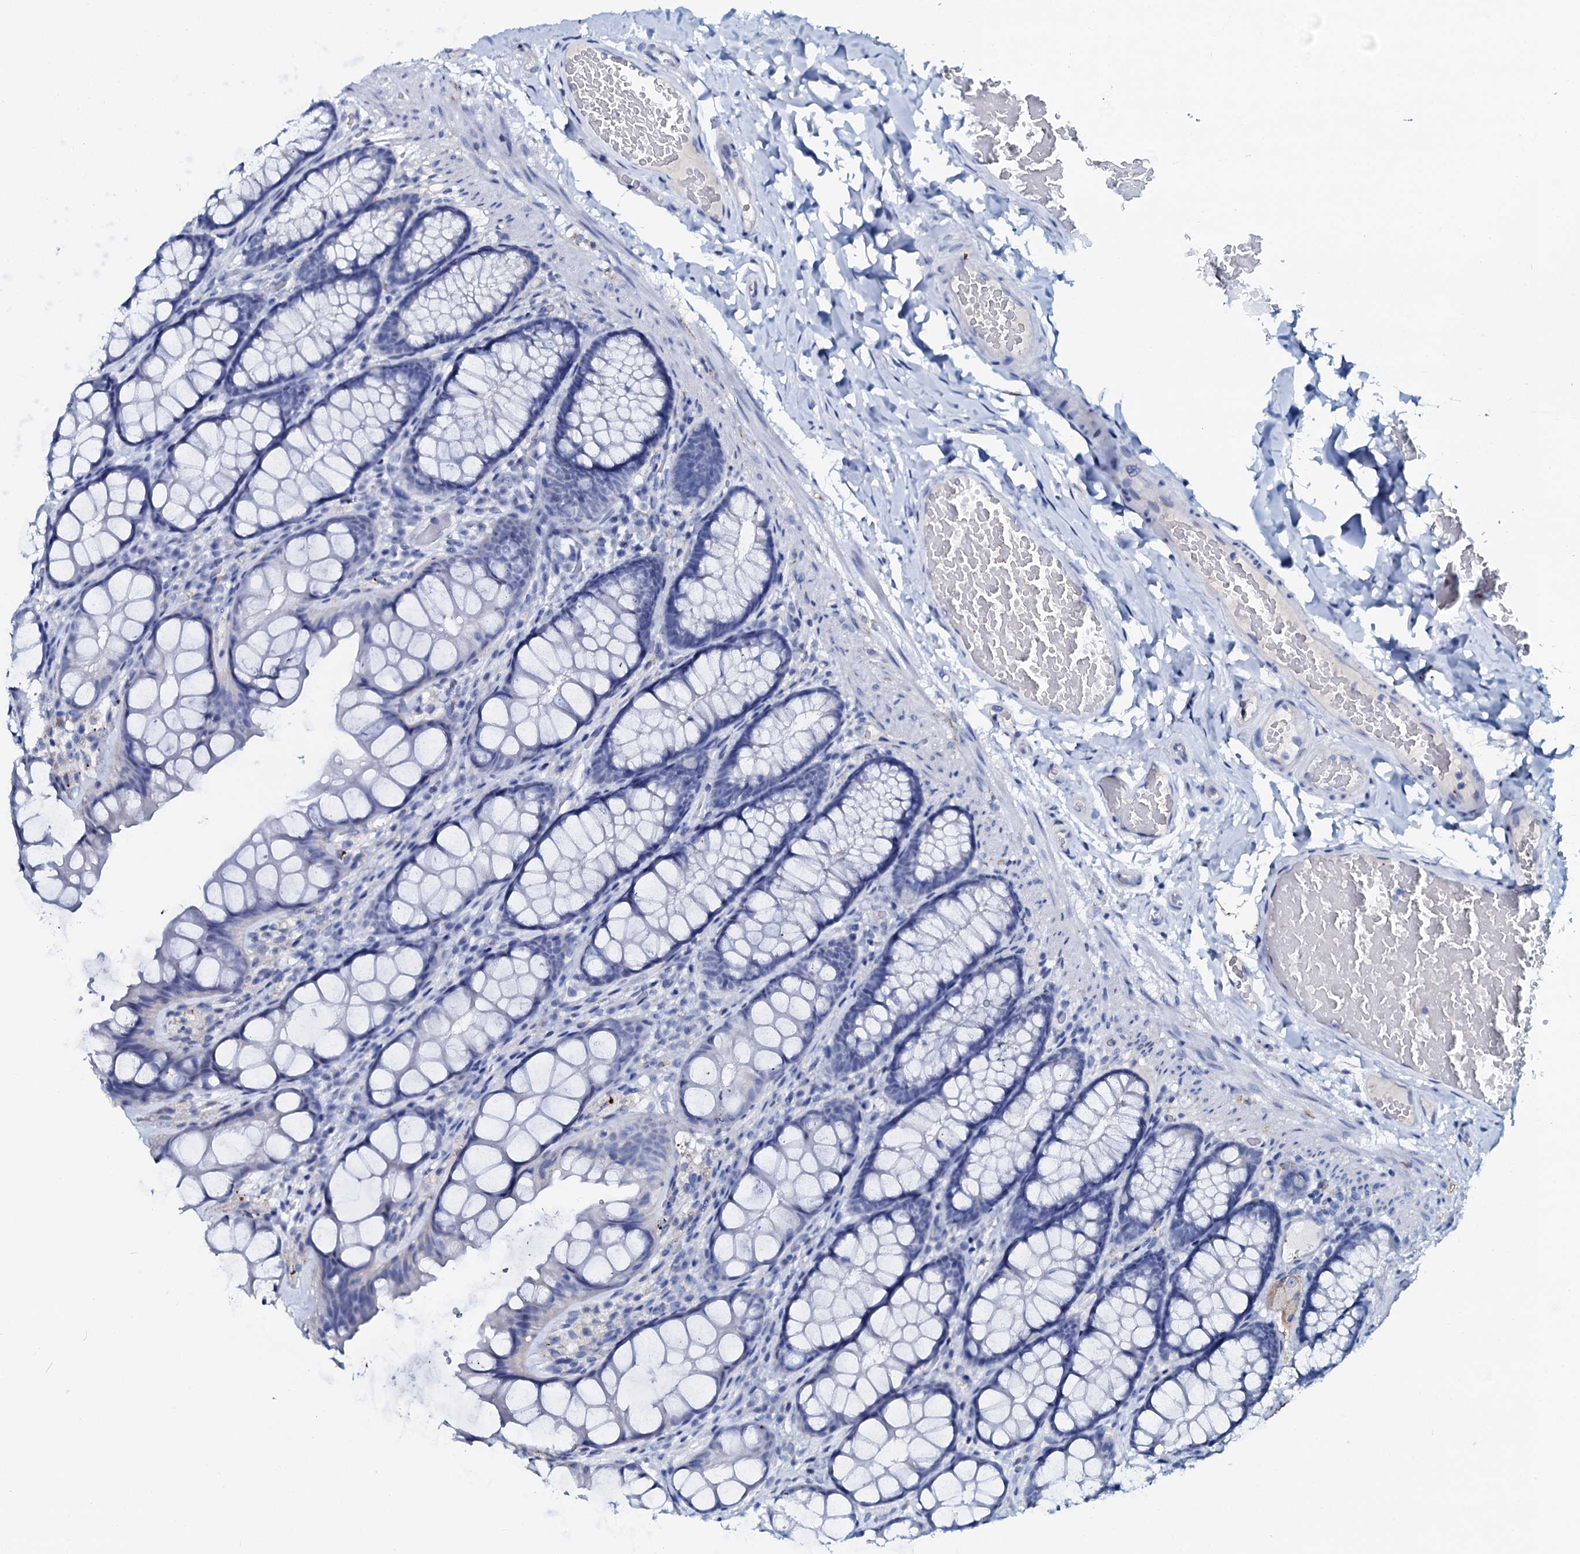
{"staining": {"intensity": "negative", "quantity": "none", "location": "none"}, "tissue": "colon", "cell_type": "Endothelial cells", "image_type": "normal", "snomed": [{"axis": "morphology", "description": "Normal tissue, NOS"}, {"axis": "topography", "description": "Colon"}], "caption": "The IHC micrograph has no significant expression in endothelial cells of colon. (DAB immunohistochemistry visualized using brightfield microscopy, high magnification).", "gene": "AMER2", "patient": {"sex": "male", "age": 47}}